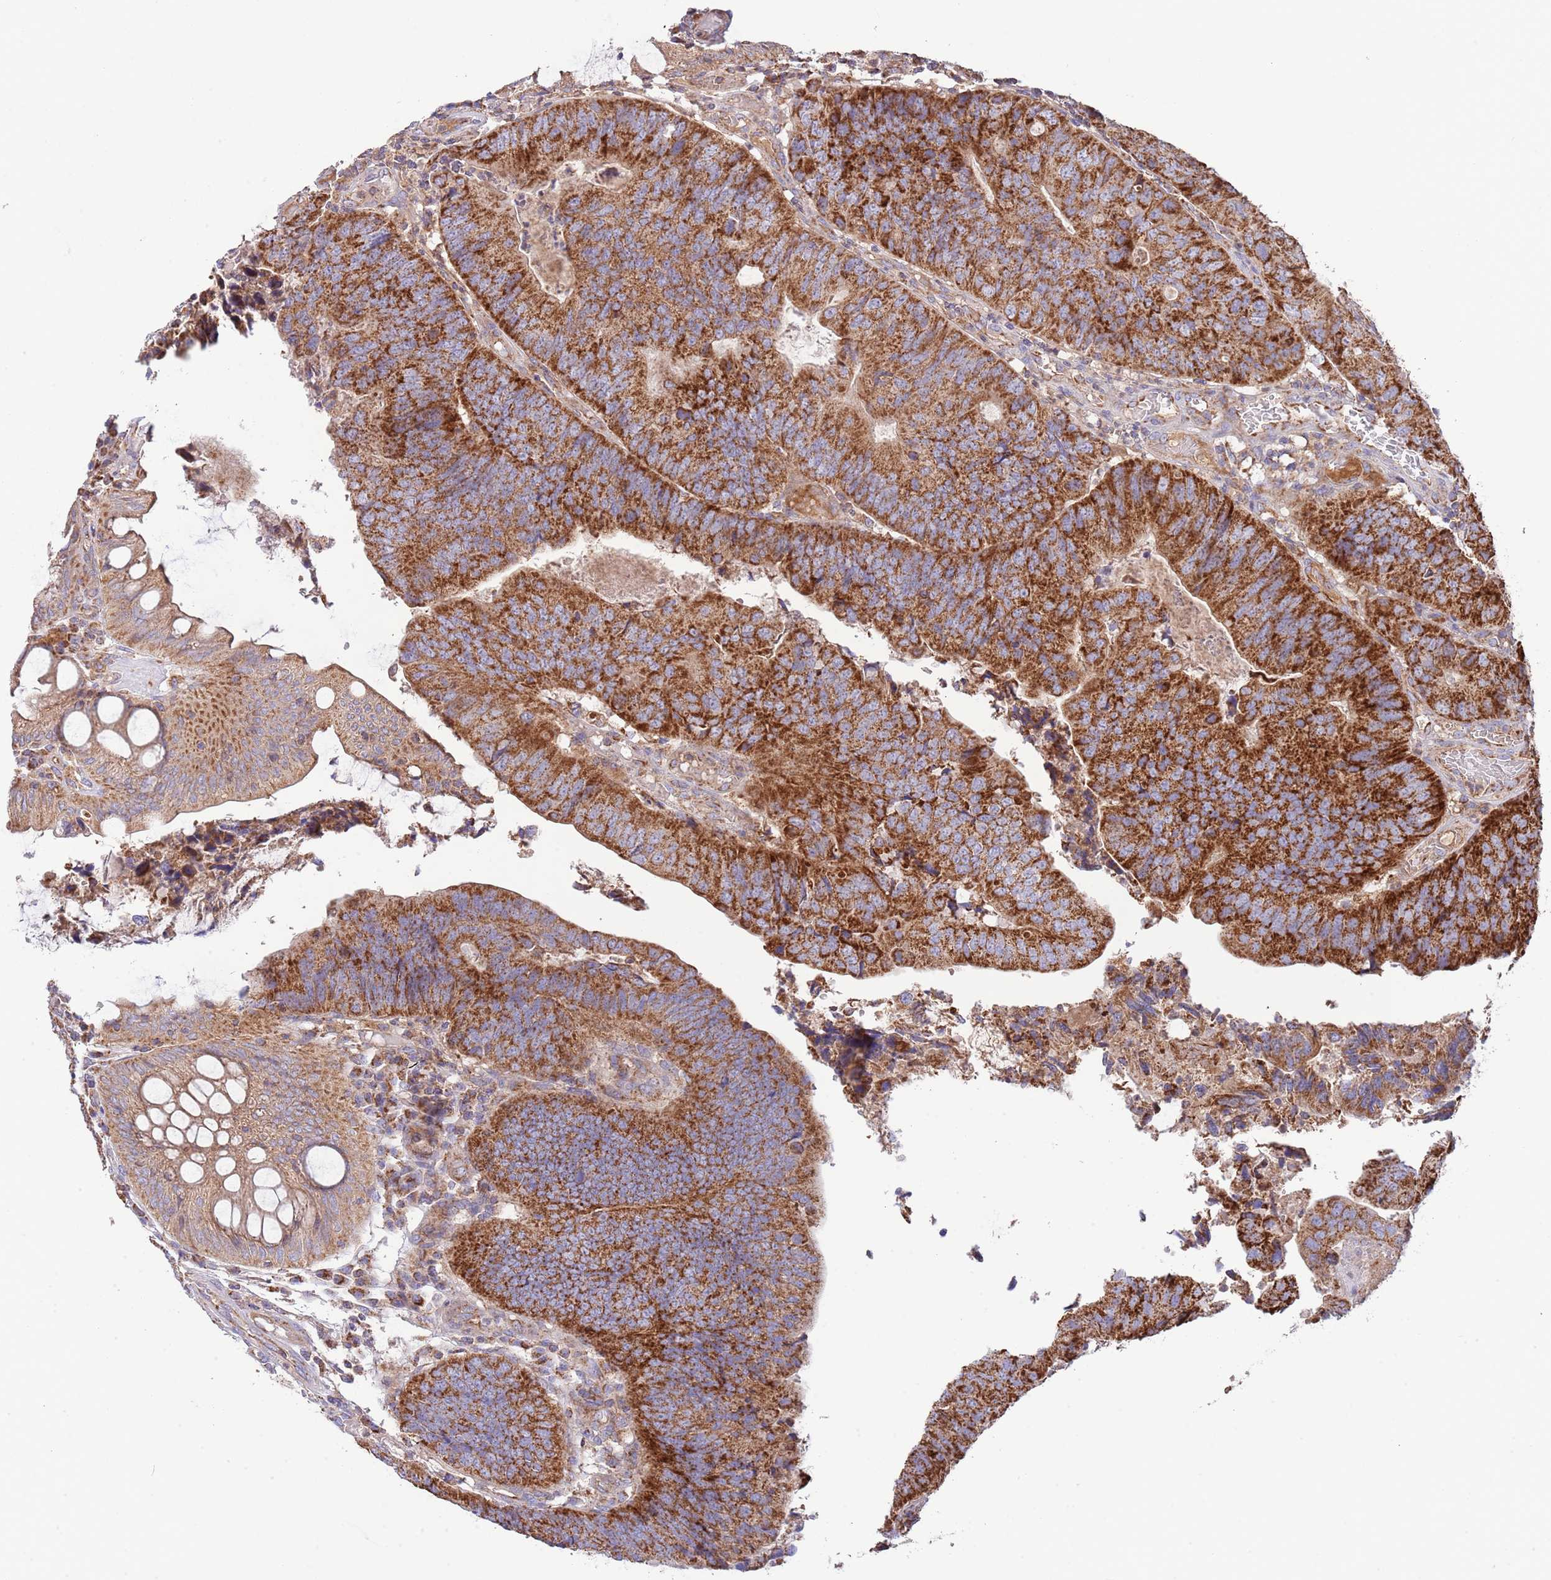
{"staining": {"intensity": "strong", "quantity": ">75%", "location": "cytoplasmic/membranous"}, "tissue": "colorectal cancer", "cell_type": "Tumor cells", "image_type": "cancer", "snomed": [{"axis": "morphology", "description": "Adenocarcinoma, NOS"}, {"axis": "topography", "description": "Colon"}], "caption": "Immunohistochemistry (IHC) (DAB) staining of colorectal cancer (adenocarcinoma) displays strong cytoplasmic/membranous protein expression in approximately >75% of tumor cells. (DAB (3,3'-diaminobenzidine) = brown stain, brightfield microscopy at high magnification).", "gene": "DNAJA3", "patient": {"sex": "female", "age": 67}}